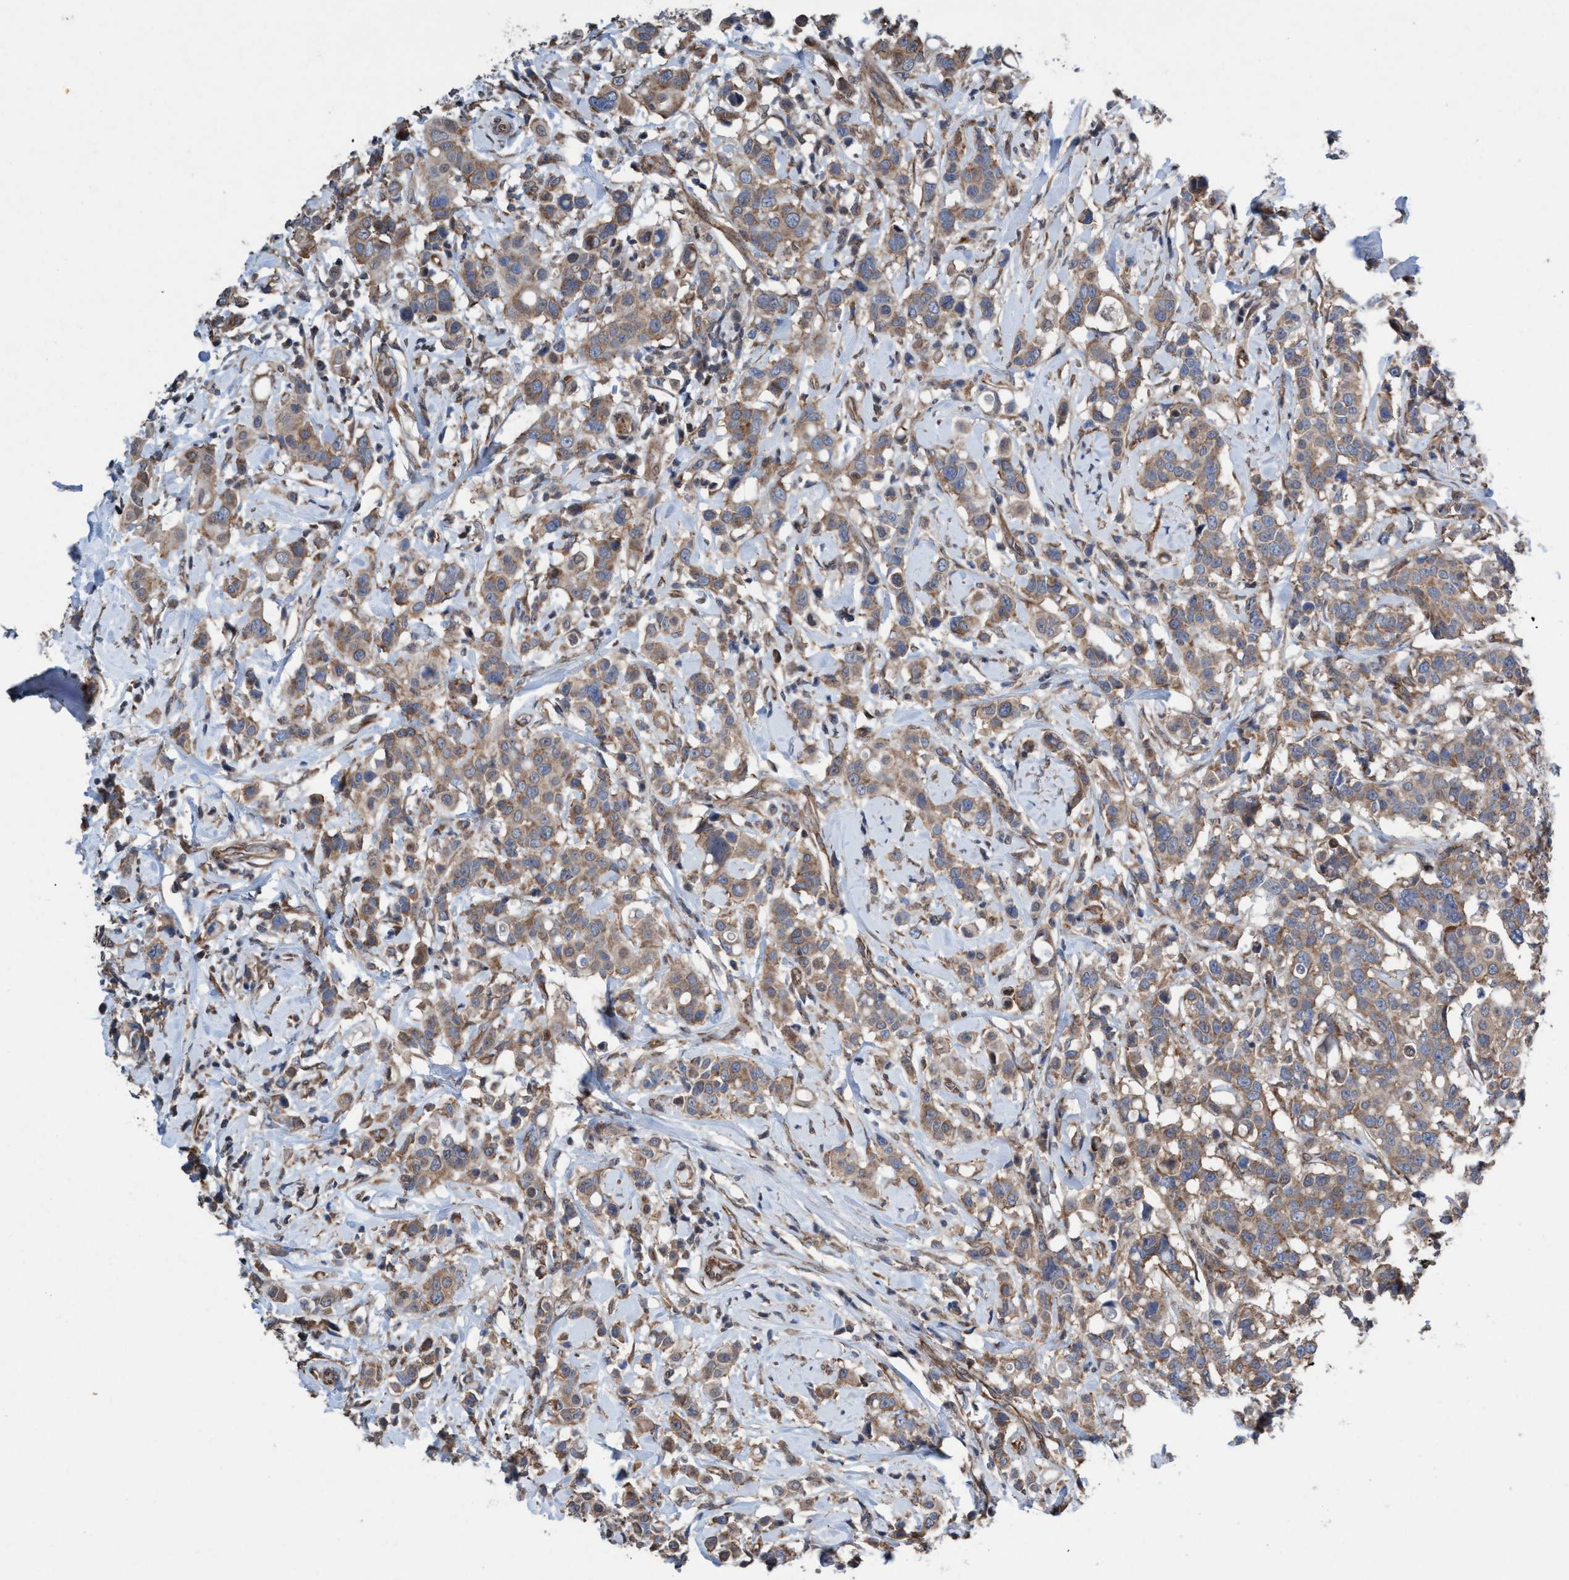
{"staining": {"intensity": "moderate", "quantity": ">75%", "location": "cytoplasmic/membranous"}, "tissue": "breast cancer", "cell_type": "Tumor cells", "image_type": "cancer", "snomed": [{"axis": "morphology", "description": "Duct carcinoma"}, {"axis": "topography", "description": "Breast"}], "caption": "This is an image of immunohistochemistry (IHC) staining of breast cancer, which shows moderate positivity in the cytoplasmic/membranous of tumor cells.", "gene": "METAP2", "patient": {"sex": "female", "age": 27}}